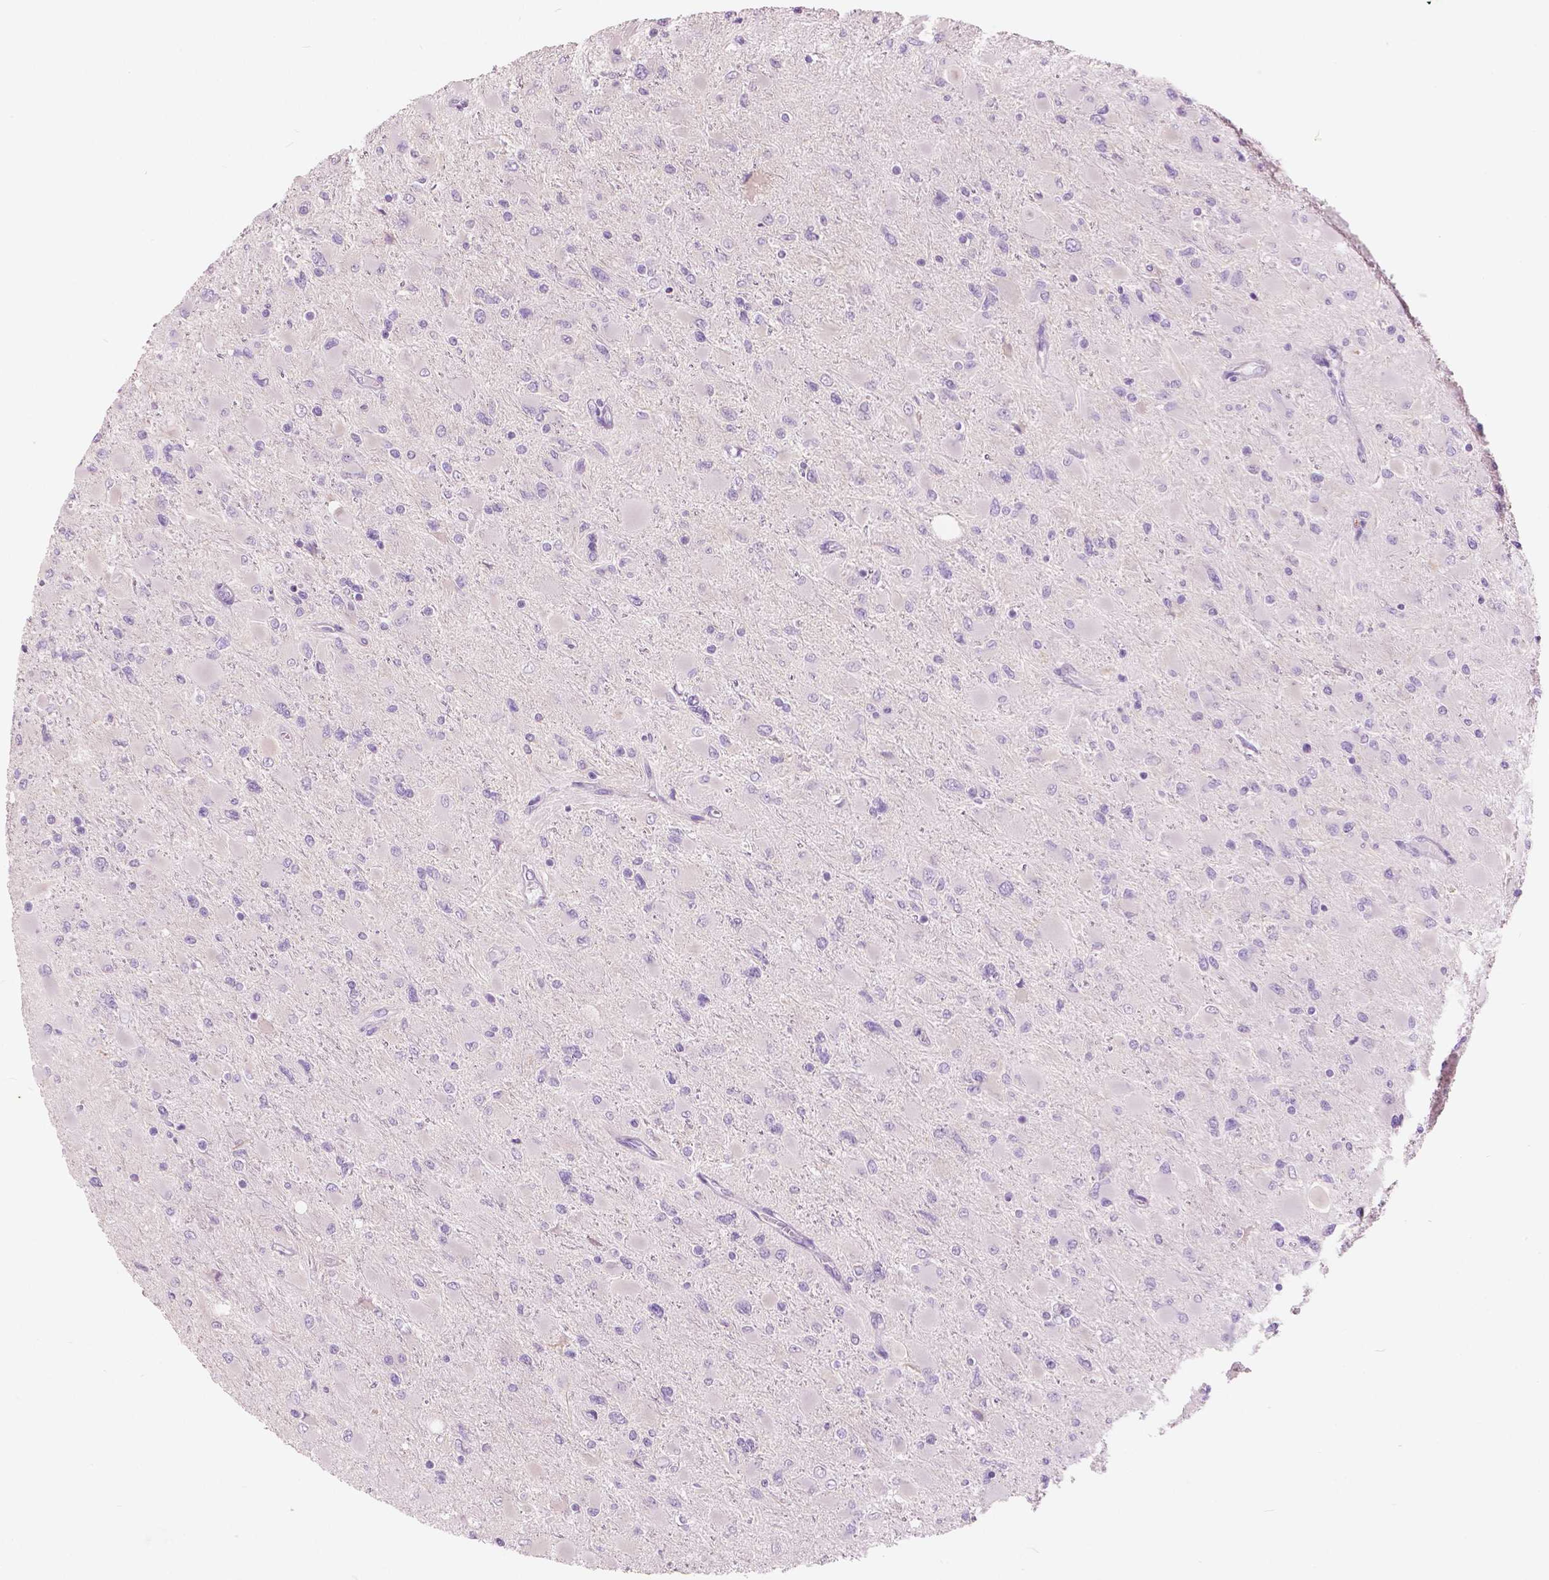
{"staining": {"intensity": "negative", "quantity": "none", "location": "none"}, "tissue": "glioma", "cell_type": "Tumor cells", "image_type": "cancer", "snomed": [{"axis": "morphology", "description": "Glioma, malignant, High grade"}, {"axis": "topography", "description": "Cerebral cortex"}], "caption": "Tumor cells are negative for brown protein staining in glioma.", "gene": "CXCR2", "patient": {"sex": "female", "age": 36}}